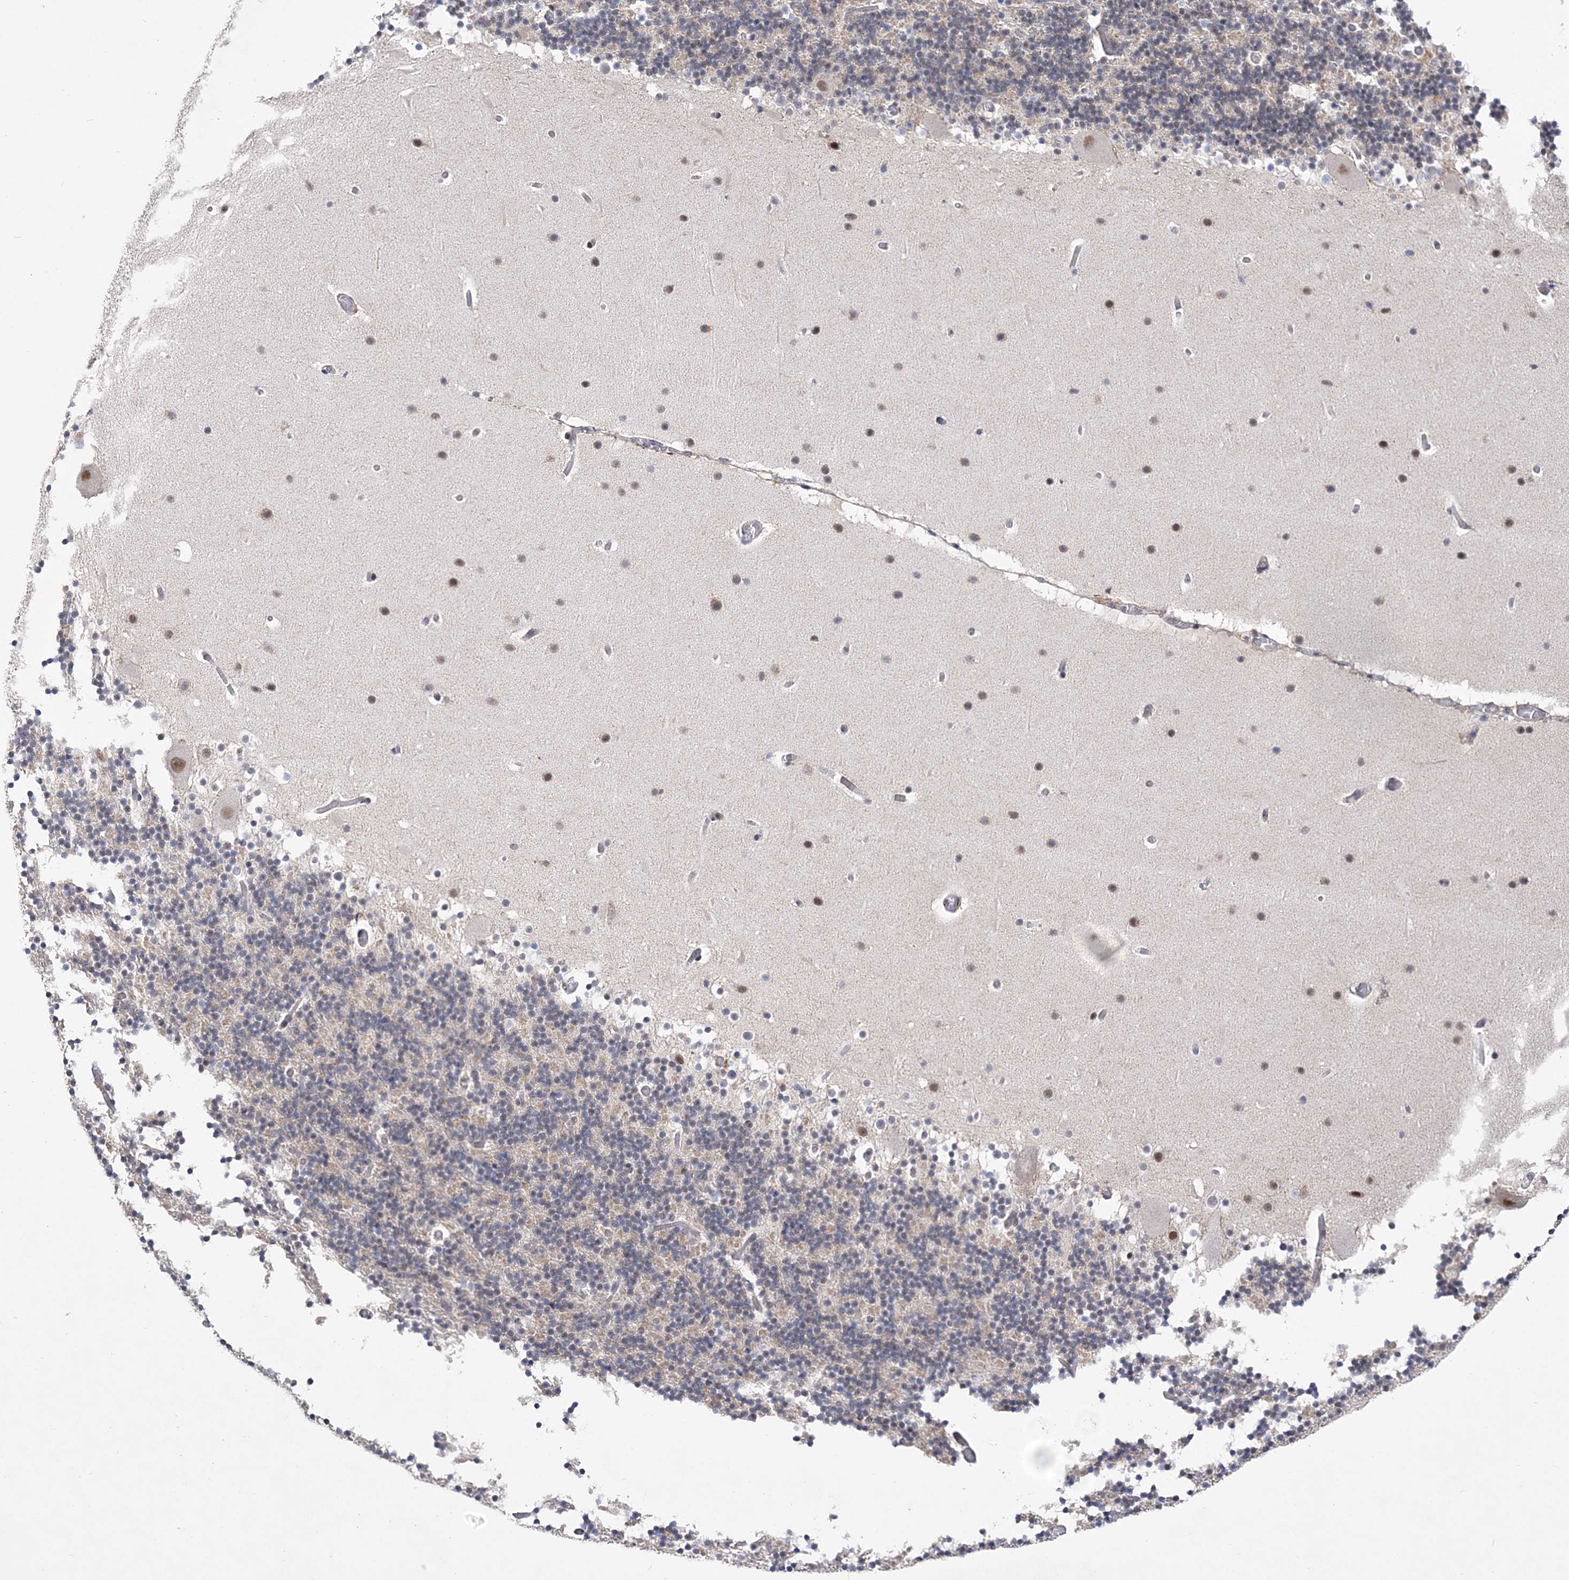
{"staining": {"intensity": "negative", "quantity": "none", "location": "none"}, "tissue": "cerebellum", "cell_type": "Cells in granular layer", "image_type": "normal", "snomed": [{"axis": "morphology", "description": "Normal tissue, NOS"}, {"axis": "topography", "description": "Cerebellum"}], "caption": "Immunohistochemistry (IHC) image of benign cerebellum: human cerebellum stained with DAB (3,3'-diaminobenzidine) displays no significant protein expression in cells in granular layer.", "gene": "BOD1L1", "patient": {"sex": "male", "age": 57}}